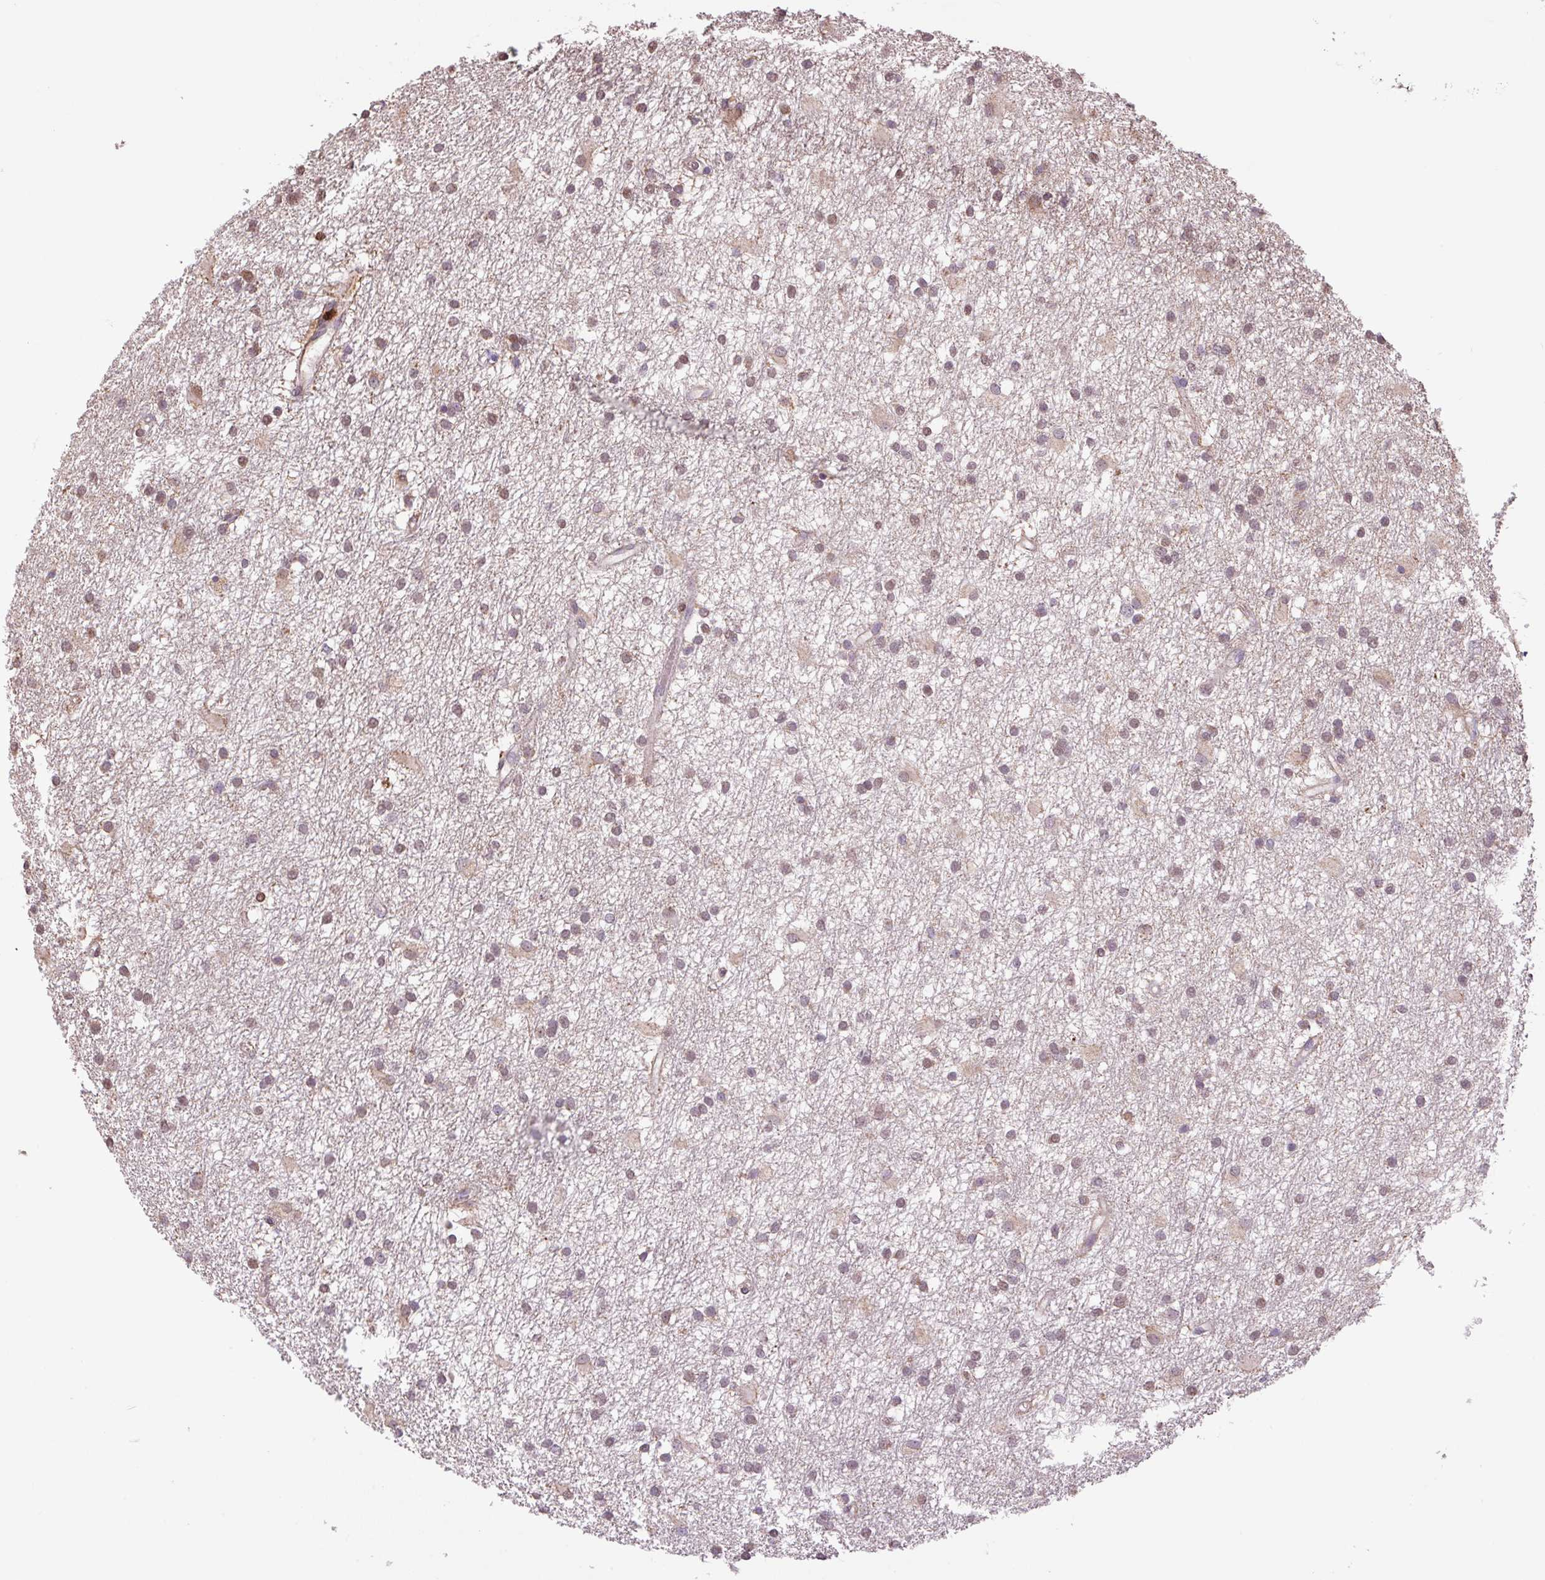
{"staining": {"intensity": "moderate", "quantity": "25%-75%", "location": "cytoplasmic/membranous,nuclear"}, "tissue": "glioma", "cell_type": "Tumor cells", "image_type": "cancer", "snomed": [{"axis": "morphology", "description": "Glioma, malignant, High grade"}, {"axis": "topography", "description": "Brain"}], "caption": "Protein expression analysis of glioma demonstrates moderate cytoplasmic/membranous and nuclear expression in approximately 25%-75% of tumor cells.", "gene": "SGF29", "patient": {"sex": "male", "age": 77}}